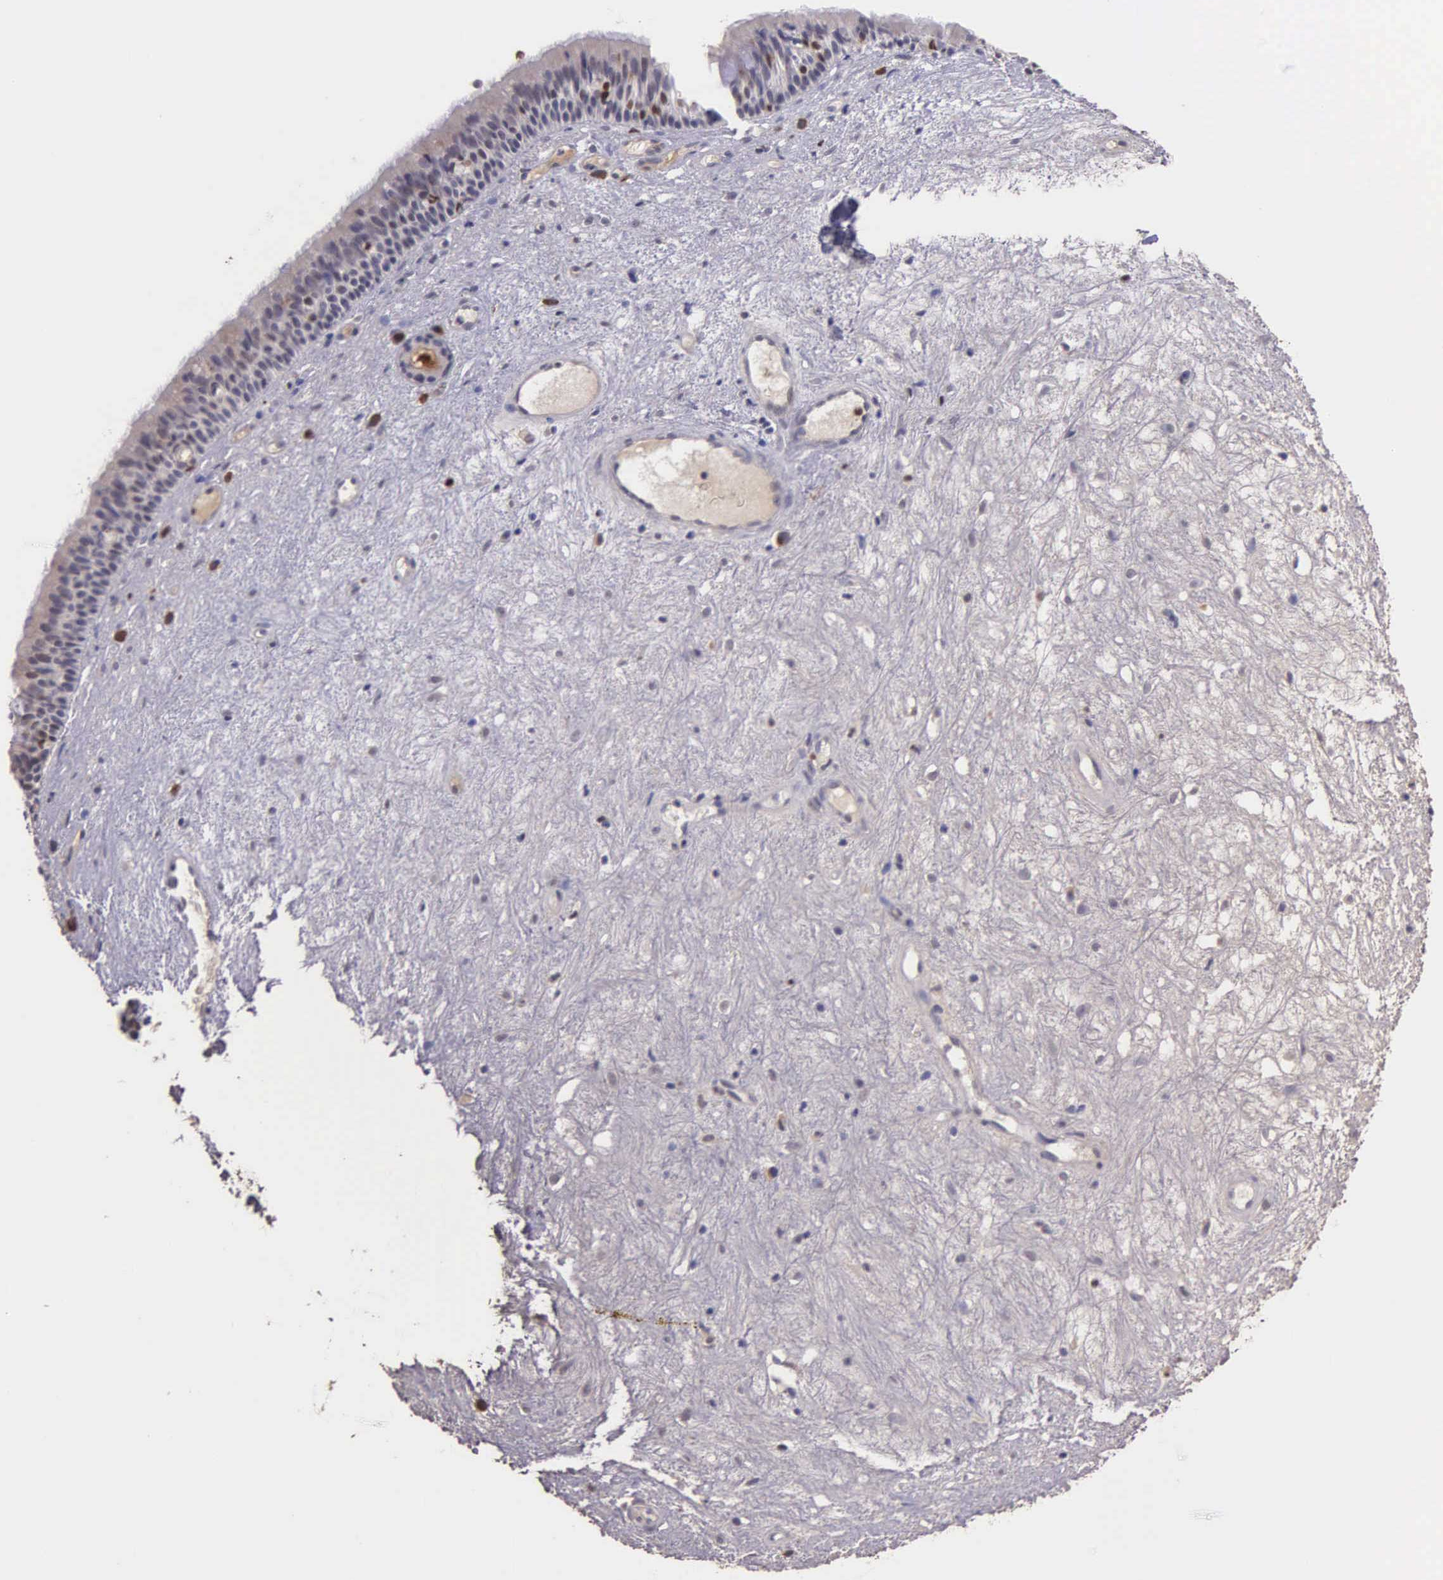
{"staining": {"intensity": "strong", "quantity": "<25%", "location": "nuclear"}, "tissue": "nasopharynx", "cell_type": "Respiratory epithelial cells", "image_type": "normal", "snomed": [{"axis": "morphology", "description": "Normal tissue, NOS"}, {"axis": "topography", "description": "Nasopharynx"}], "caption": "Nasopharynx stained with DAB immunohistochemistry (IHC) demonstrates medium levels of strong nuclear expression in about <25% of respiratory epithelial cells.", "gene": "MCM5", "patient": {"sex": "female", "age": 78}}